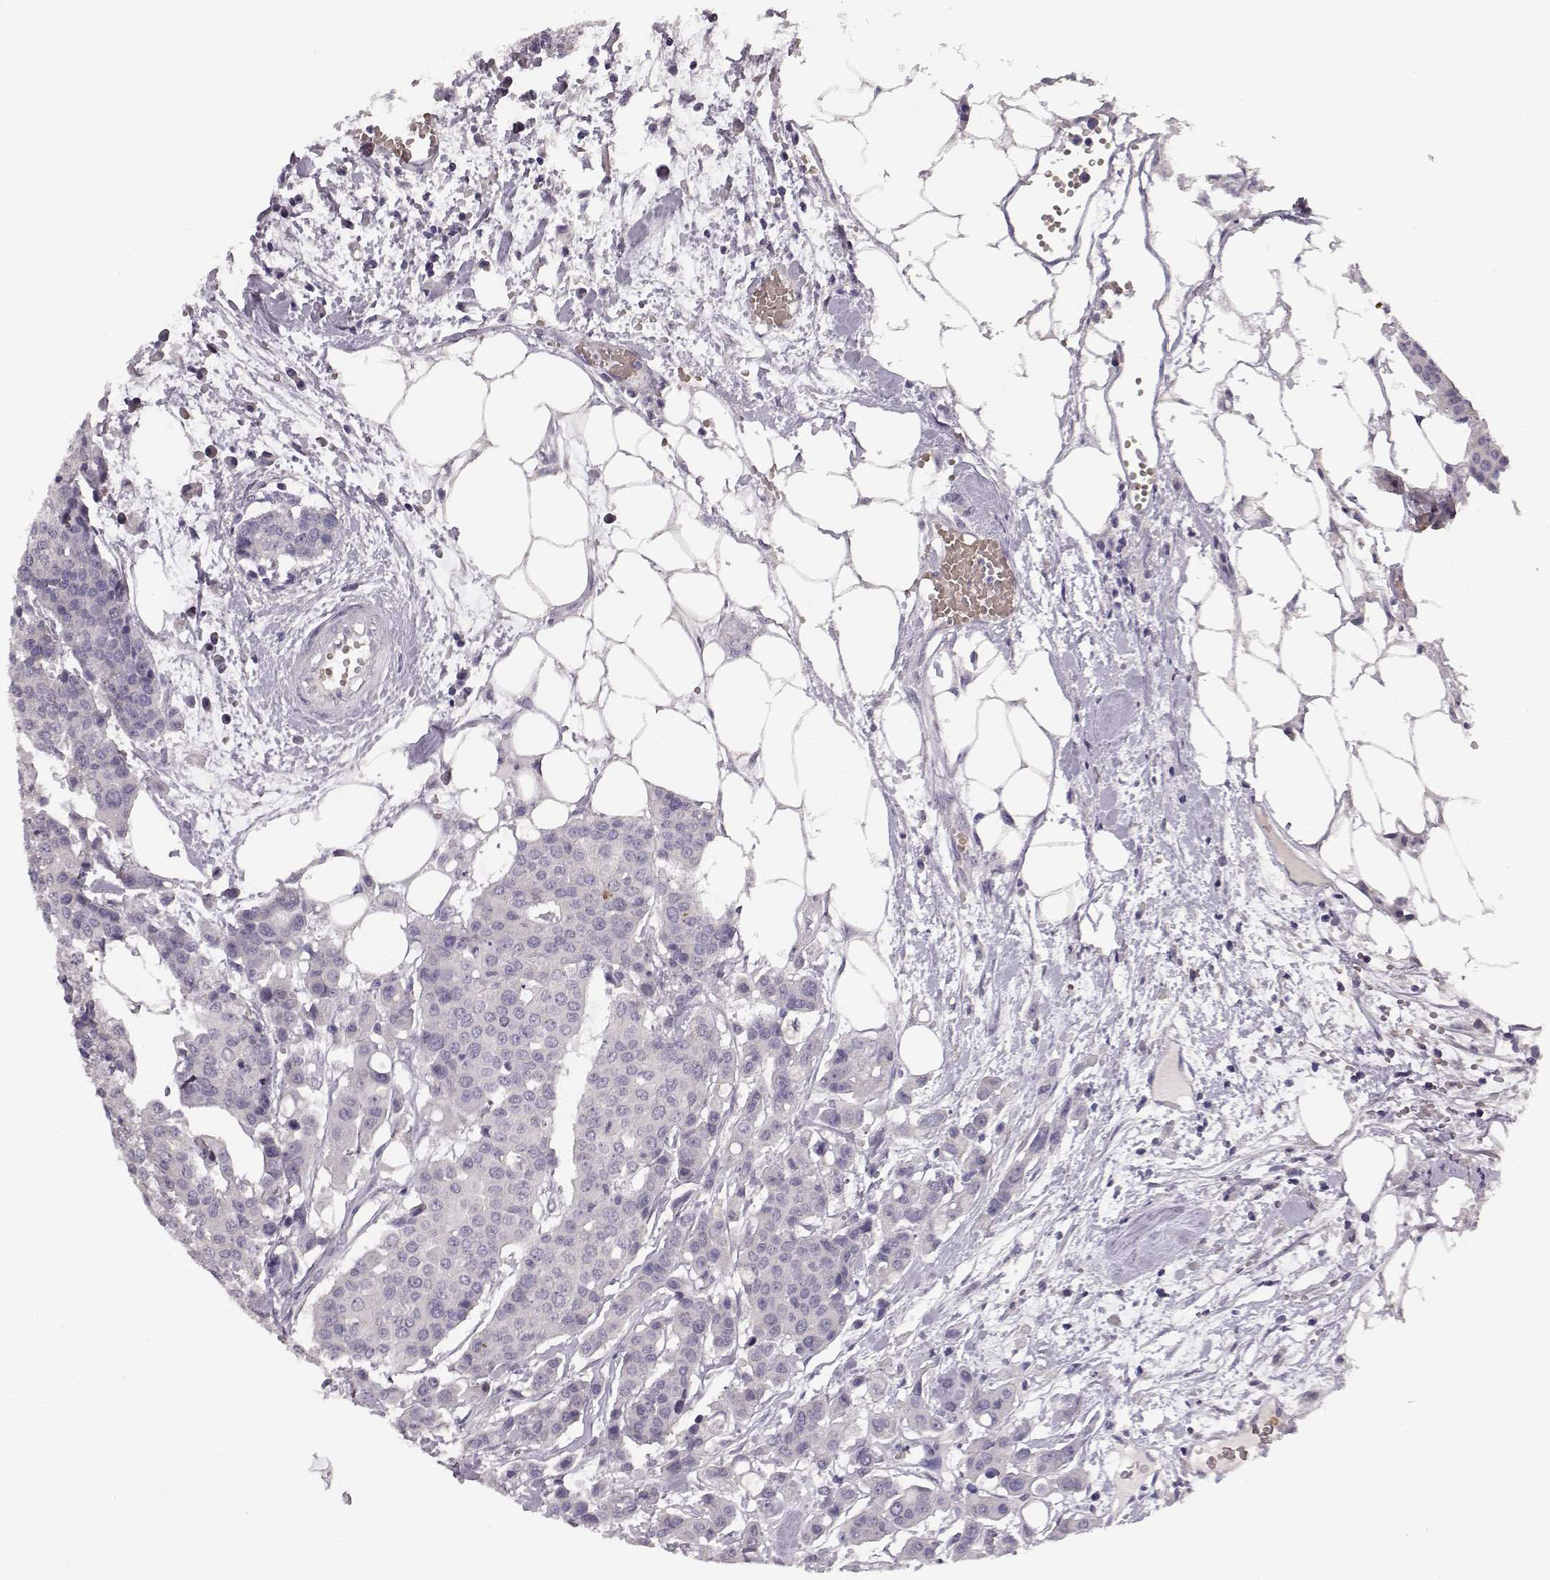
{"staining": {"intensity": "negative", "quantity": "none", "location": "none"}, "tissue": "carcinoid", "cell_type": "Tumor cells", "image_type": "cancer", "snomed": [{"axis": "morphology", "description": "Carcinoid, malignant, NOS"}, {"axis": "topography", "description": "Colon"}], "caption": "The IHC micrograph has no significant expression in tumor cells of carcinoid tissue.", "gene": "BFSP2", "patient": {"sex": "male", "age": 81}}